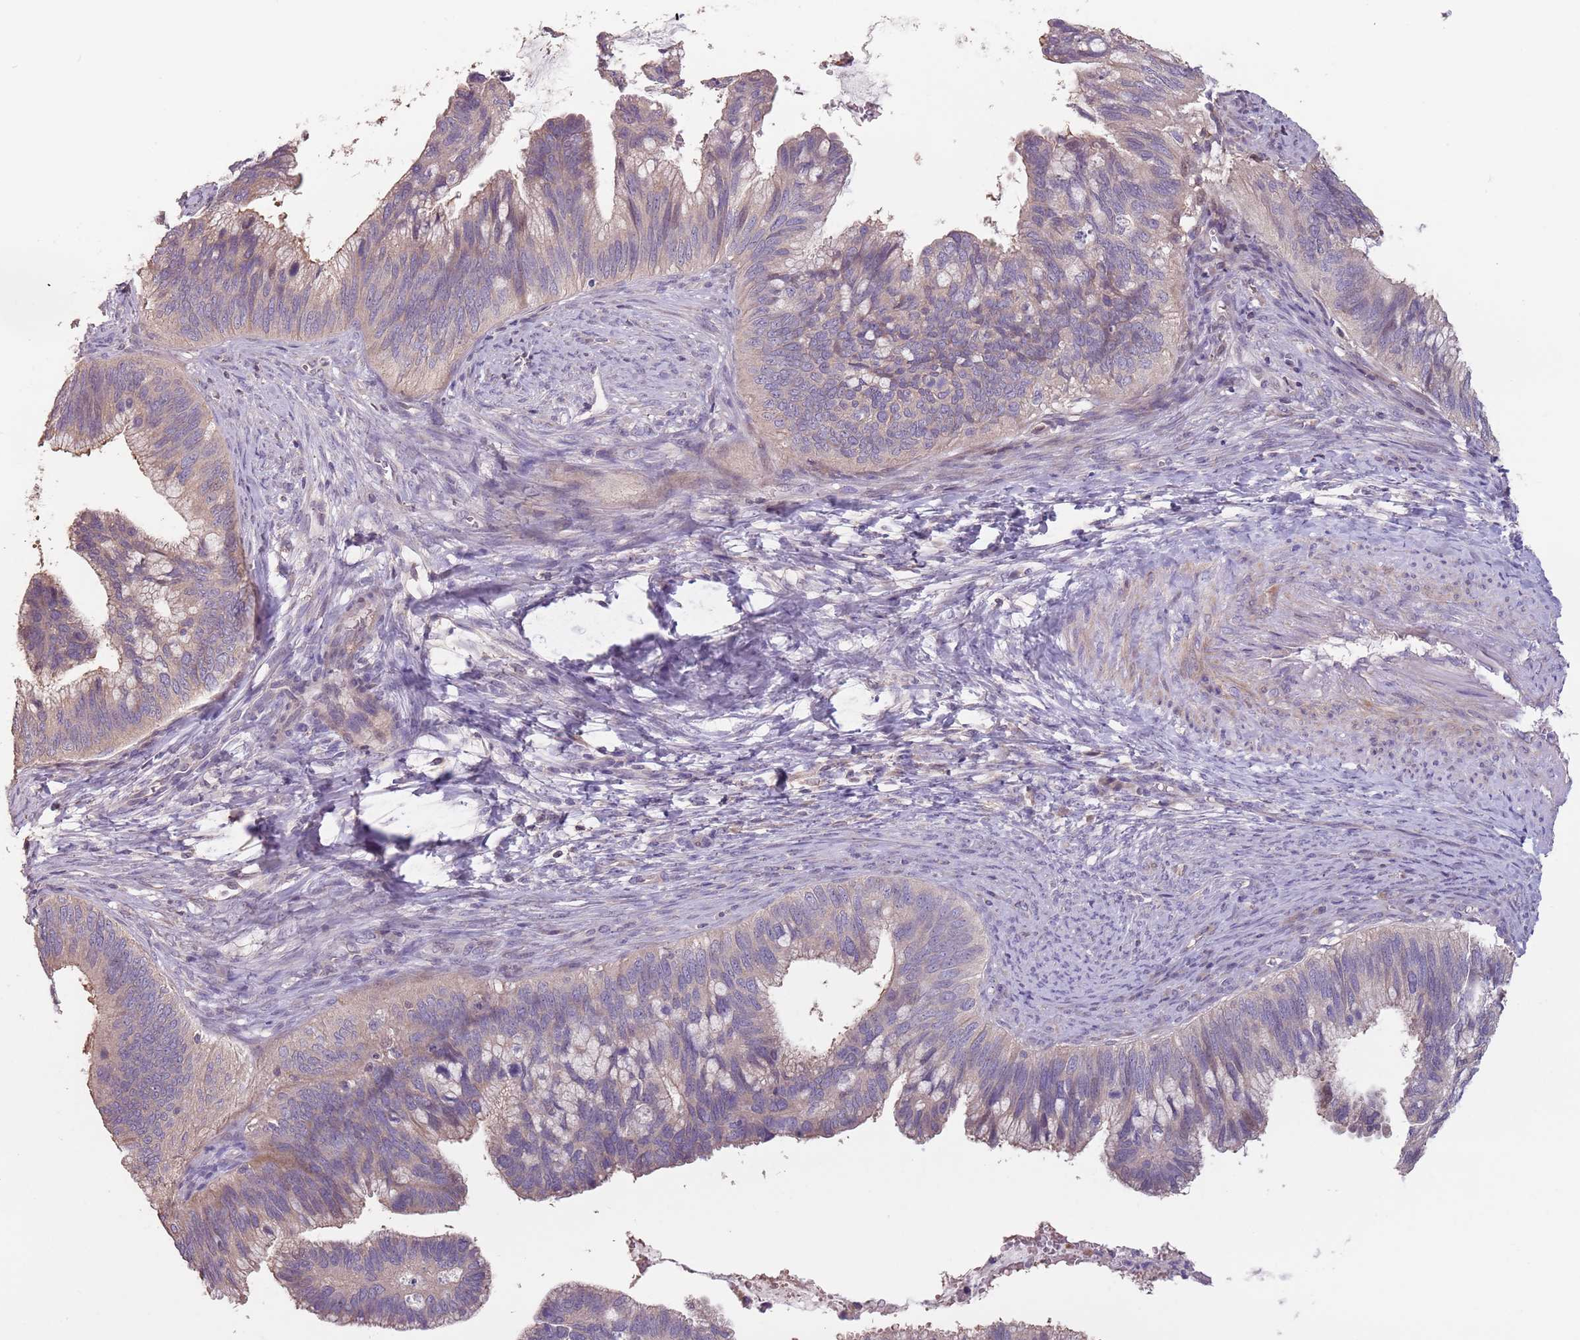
{"staining": {"intensity": "weak", "quantity": "25%-75%", "location": "cytoplasmic/membranous"}, "tissue": "cervical cancer", "cell_type": "Tumor cells", "image_type": "cancer", "snomed": [{"axis": "morphology", "description": "Adenocarcinoma, NOS"}, {"axis": "topography", "description": "Cervix"}], "caption": "Immunohistochemical staining of human adenocarcinoma (cervical) displays low levels of weak cytoplasmic/membranous positivity in approximately 25%-75% of tumor cells. (DAB IHC with brightfield microscopy, high magnification).", "gene": "MBD3L1", "patient": {"sex": "female", "age": 42}}